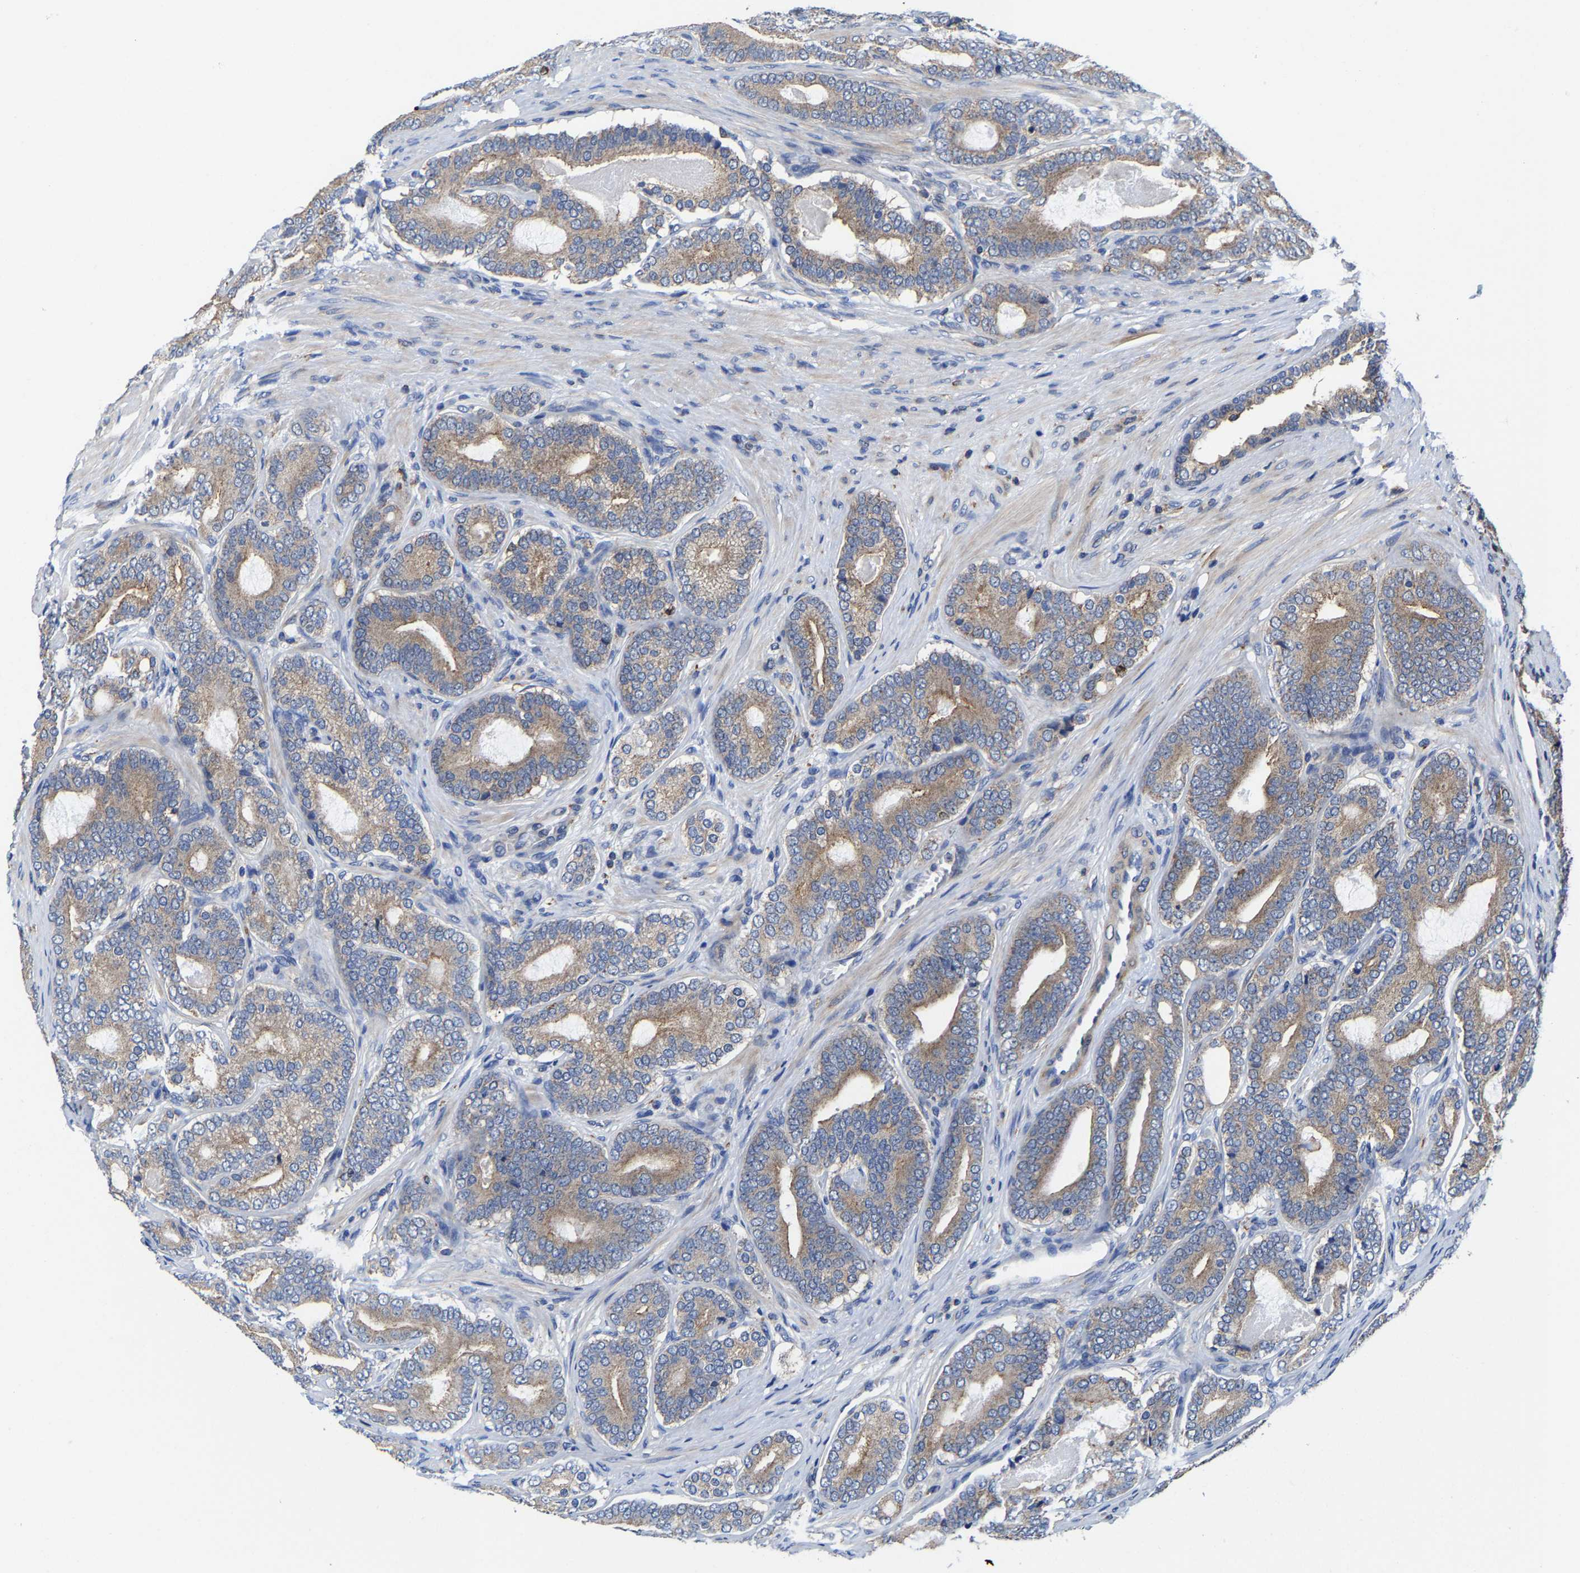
{"staining": {"intensity": "weak", "quantity": ">75%", "location": "cytoplasmic/membranous"}, "tissue": "prostate cancer", "cell_type": "Tumor cells", "image_type": "cancer", "snomed": [{"axis": "morphology", "description": "Adenocarcinoma, High grade"}, {"axis": "topography", "description": "Prostate"}], "caption": "Brown immunohistochemical staining in human adenocarcinoma (high-grade) (prostate) shows weak cytoplasmic/membranous staining in about >75% of tumor cells.", "gene": "PFKFB3", "patient": {"sex": "male", "age": 60}}